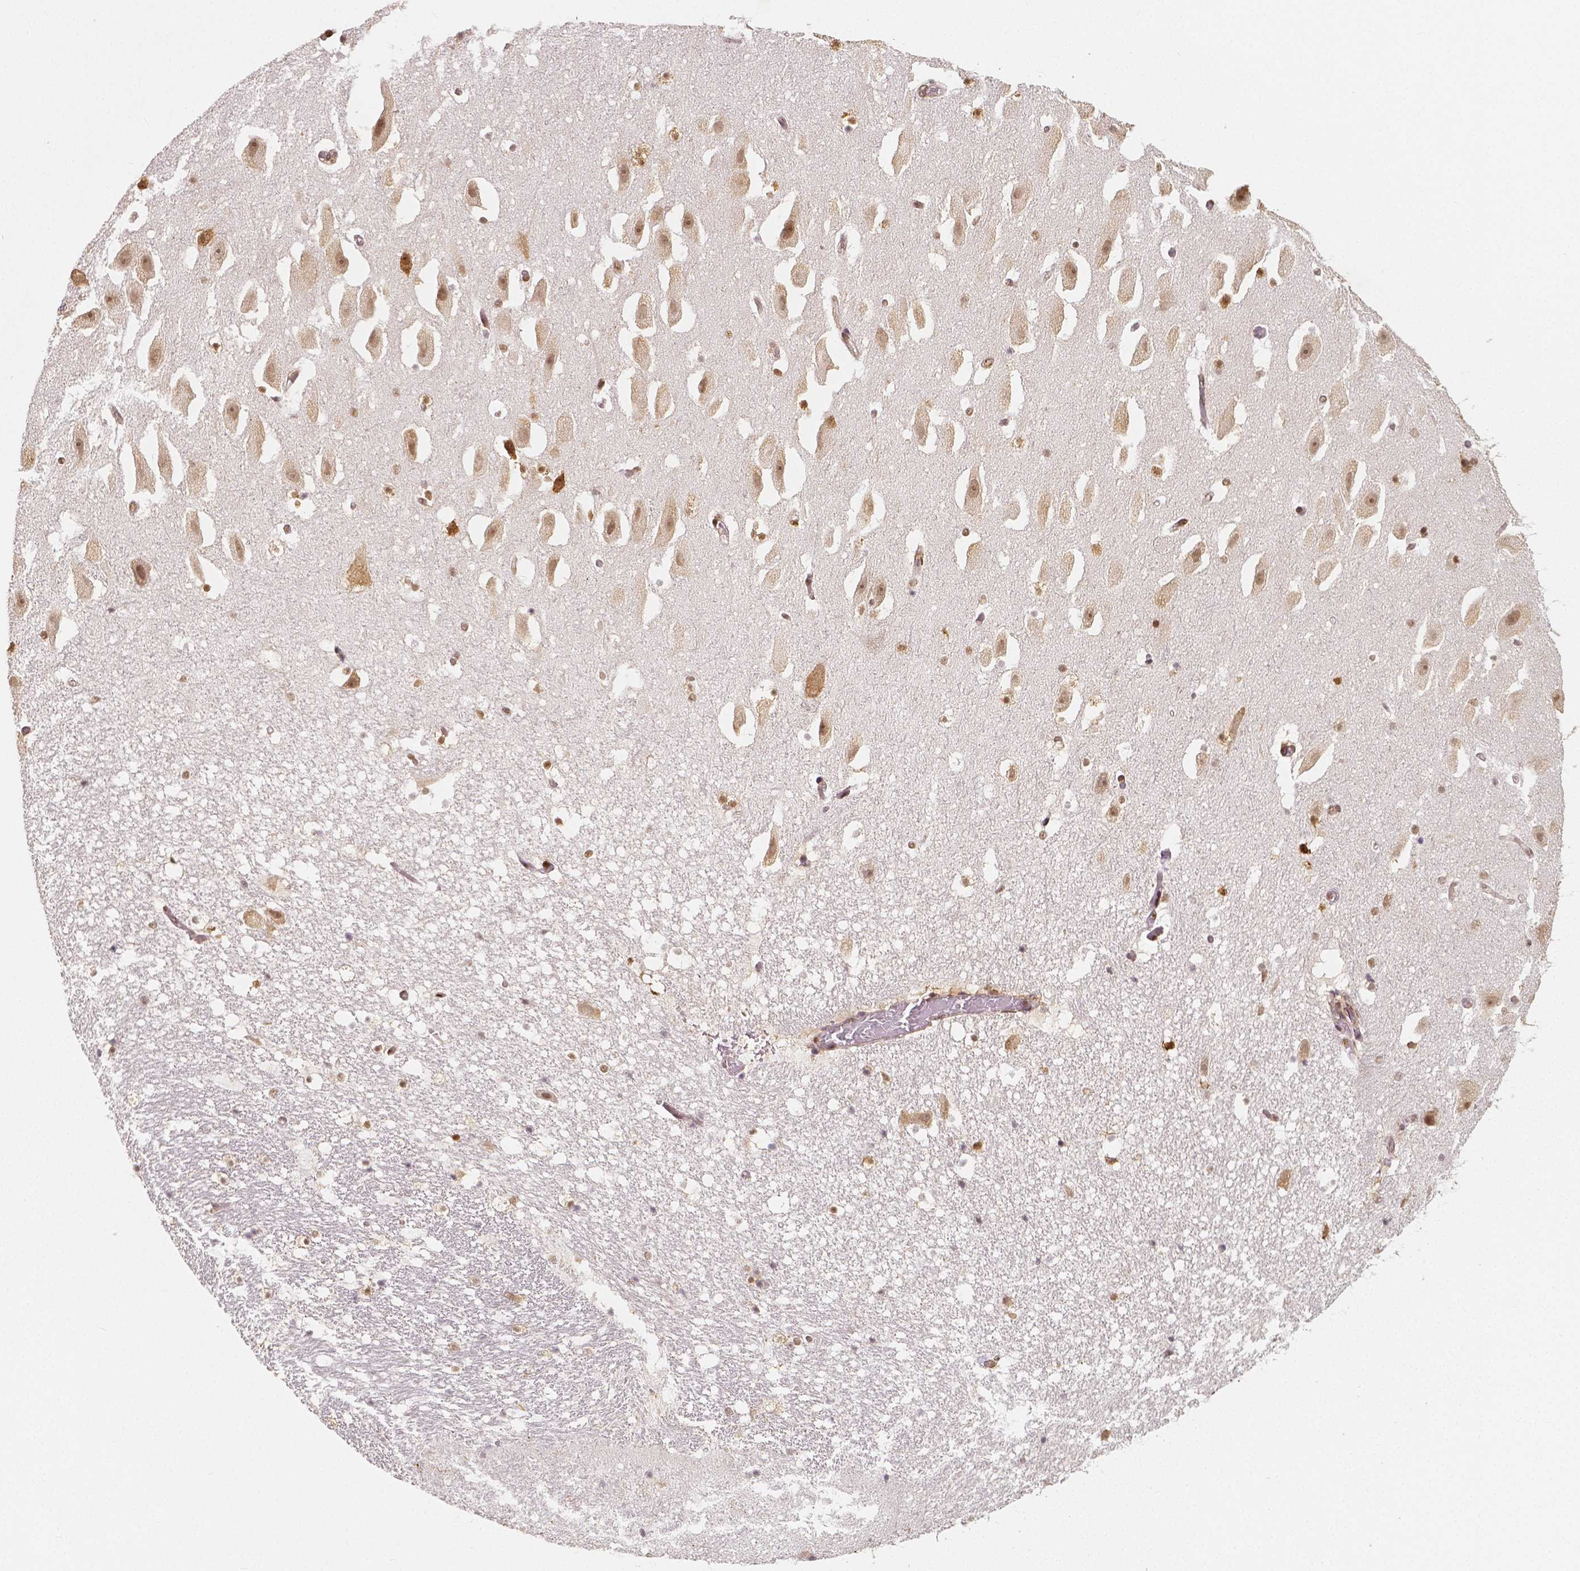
{"staining": {"intensity": "strong", "quantity": "25%-75%", "location": "nuclear"}, "tissue": "hippocampus", "cell_type": "Glial cells", "image_type": "normal", "snomed": [{"axis": "morphology", "description": "Normal tissue, NOS"}, {"axis": "topography", "description": "Hippocampus"}], "caption": "Hippocampus stained for a protein shows strong nuclear positivity in glial cells. (IHC, brightfield microscopy, high magnification).", "gene": "NUCKS1", "patient": {"sex": "male", "age": 26}}